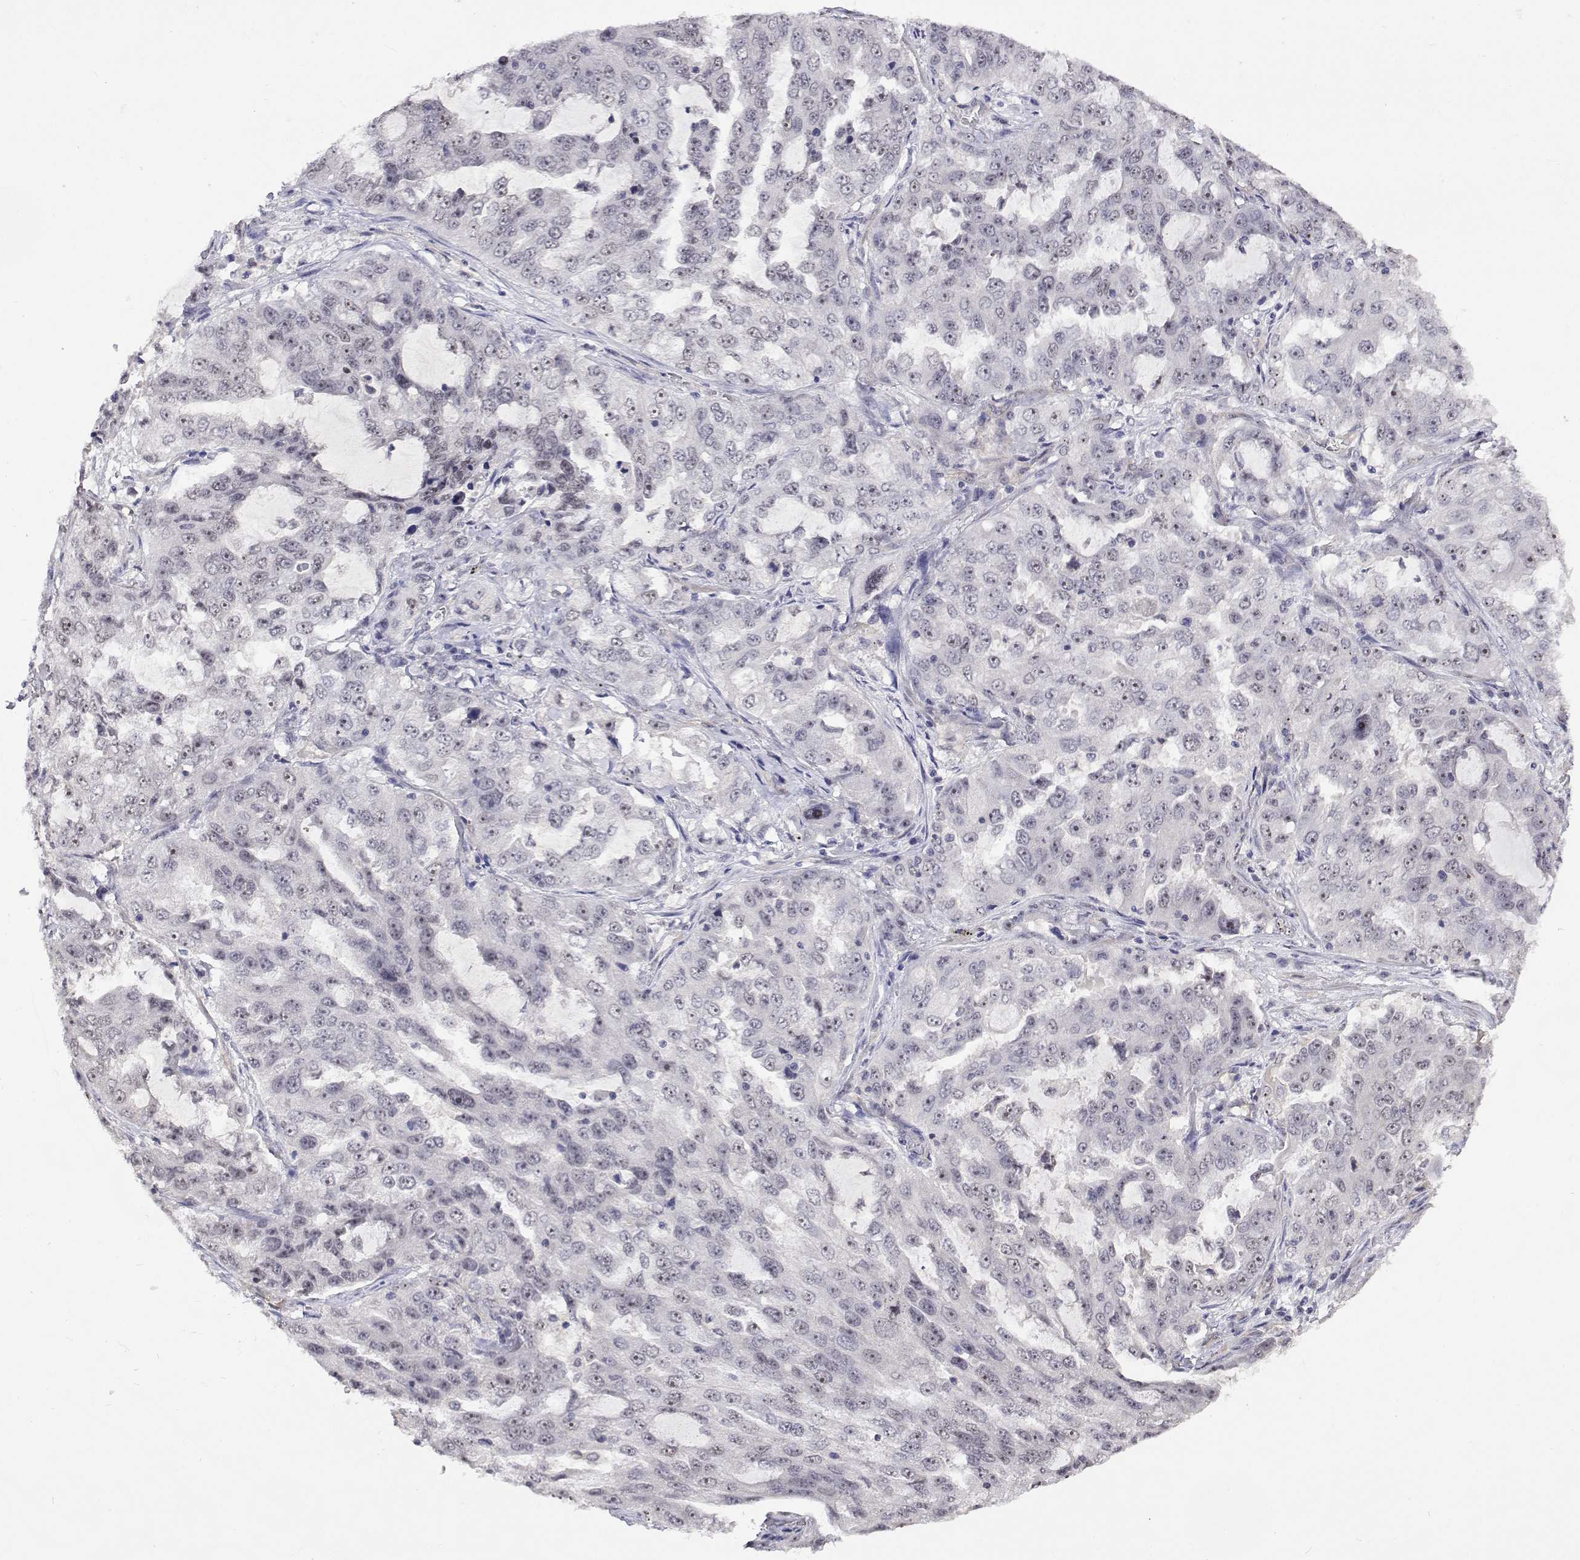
{"staining": {"intensity": "negative", "quantity": "none", "location": "none"}, "tissue": "lung cancer", "cell_type": "Tumor cells", "image_type": "cancer", "snomed": [{"axis": "morphology", "description": "Adenocarcinoma, NOS"}, {"axis": "topography", "description": "Lung"}], "caption": "A high-resolution photomicrograph shows immunohistochemistry (IHC) staining of lung adenocarcinoma, which exhibits no significant staining in tumor cells.", "gene": "NHP2", "patient": {"sex": "female", "age": 61}}